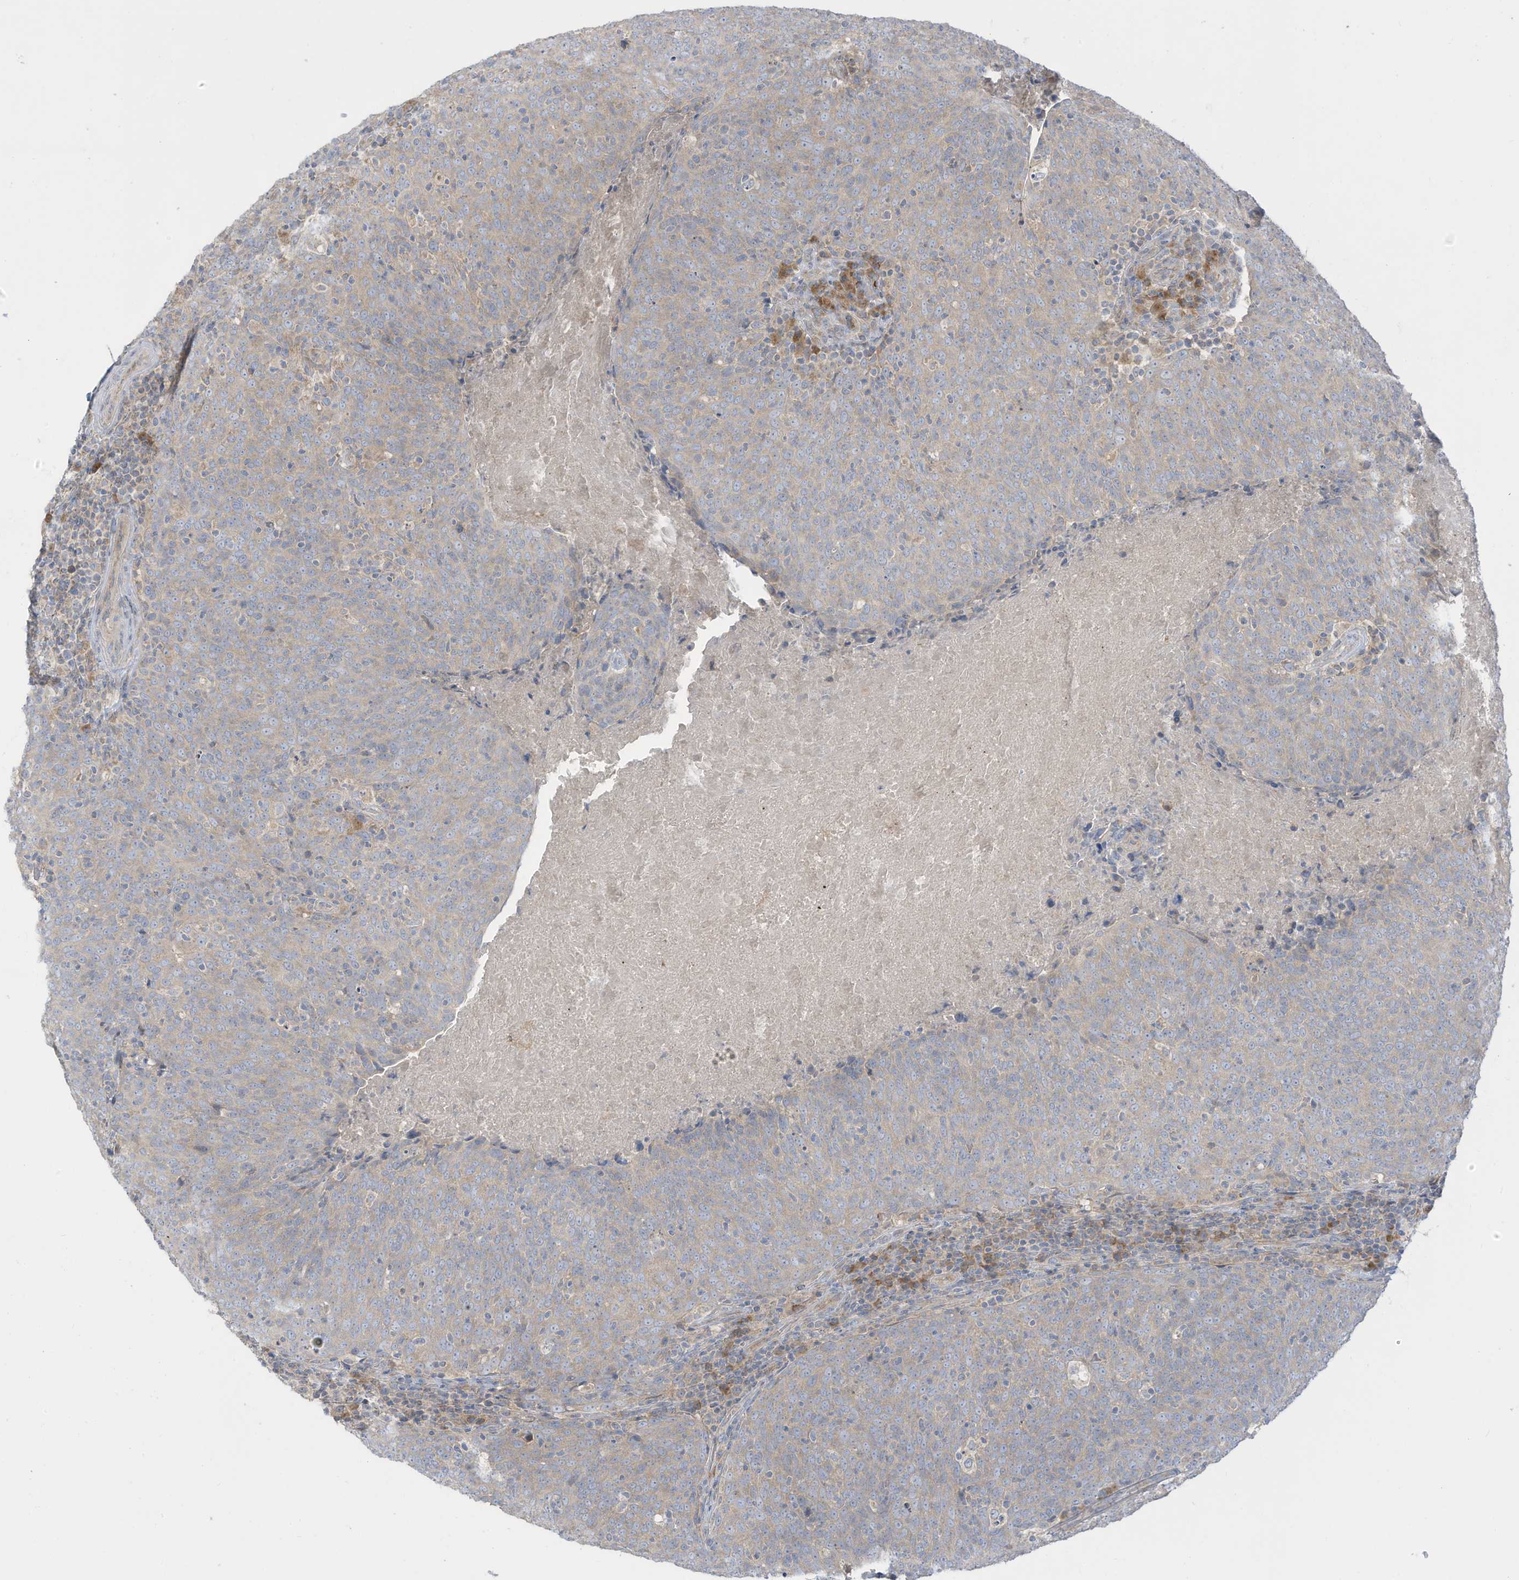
{"staining": {"intensity": "negative", "quantity": "none", "location": "none"}, "tissue": "head and neck cancer", "cell_type": "Tumor cells", "image_type": "cancer", "snomed": [{"axis": "morphology", "description": "Squamous cell carcinoma, NOS"}, {"axis": "morphology", "description": "Squamous cell carcinoma, metastatic, NOS"}, {"axis": "topography", "description": "Lymph node"}, {"axis": "topography", "description": "Head-Neck"}], "caption": "DAB (3,3'-diaminobenzidine) immunohistochemical staining of head and neck cancer shows no significant expression in tumor cells.", "gene": "LRRN2", "patient": {"sex": "male", "age": 62}}